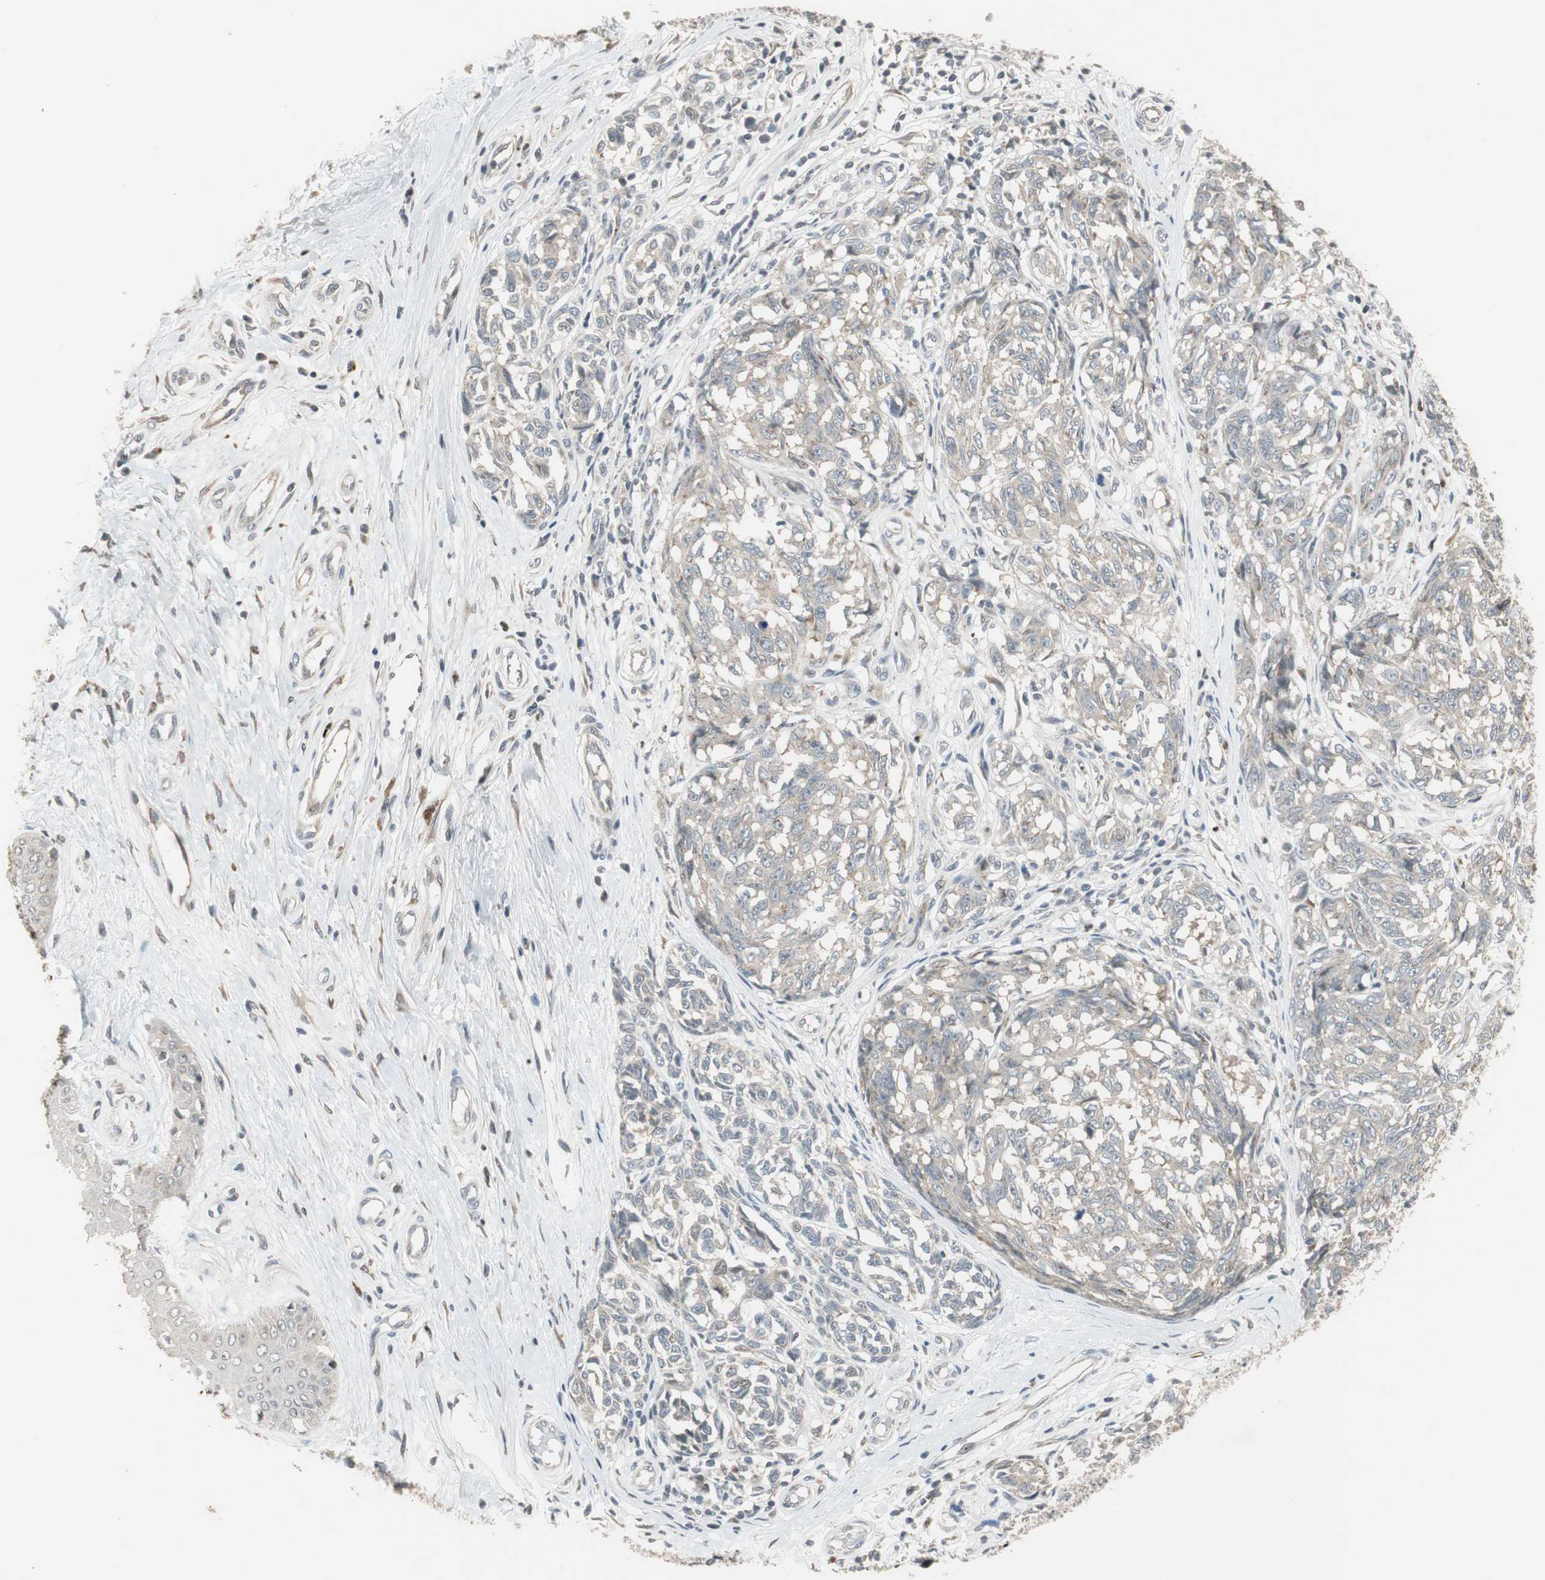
{"staining": {"intensity": "weak", "quantity": "25%-75%", "location": "cytoplasmic/membranous"}, "tissue": "melanoma", "cell_type": "Tumor cells", "image_type": "cancer", "snomed": [{"axis": "morphology", "description": "Malignant melanoma, NOS"}, {"axis": "topography", "description": "Skin"}], "caption": "Brown immunohistochemical staining in melanoma demonstrates weak cytoplasmic/membranous staining in about 25%-75% of tumor cells.", "gene": "SNX4", "patient": {"sex": "female", "age": 64}}